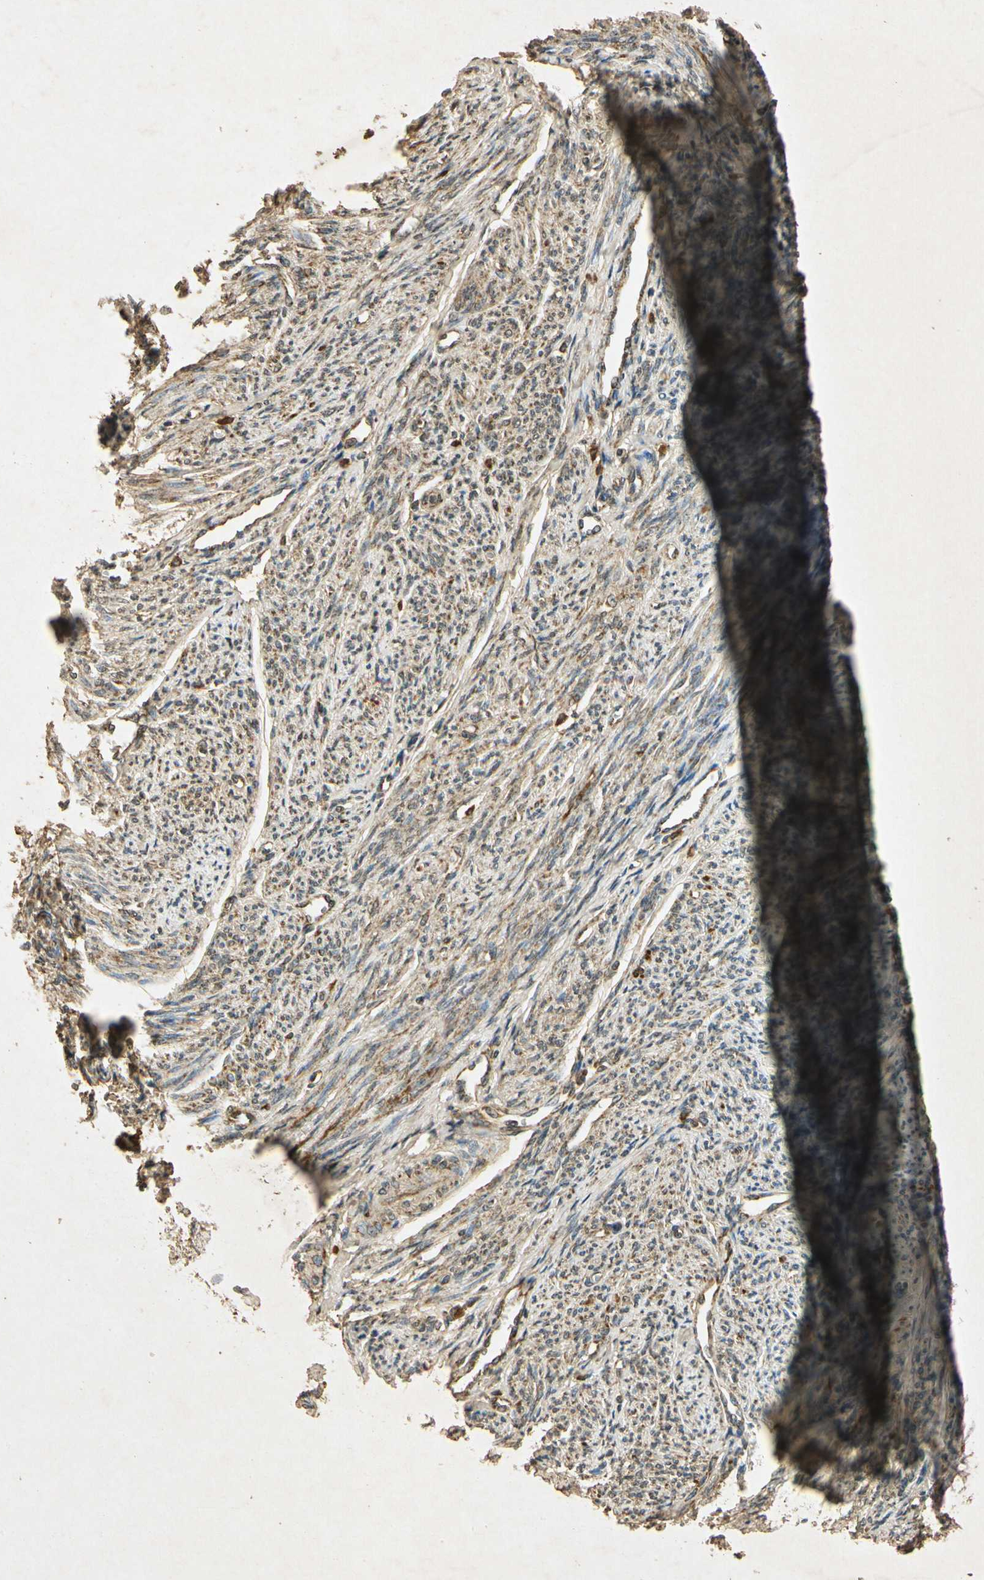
{"staining": {"intensity": "moderate", "quantity": ">75%", "location": "cytoplasmic/membranous"}, "tissue": "smooth muscle", "cell_type": "Smooth muscle cells", "image_type": "normal", "snomed": [{"axis": "morphology", "description": "Normal tissue, NOS"}, {"axis": "topography", "description": "Smooth muscle"}], "caption": "The image exhibits staining of unremarkable smooth muscle, revealing moderate cytoplasmic/membranous protein positivity (brown color) within smooth muscle cells.", "gene": "PRDX3", "patient": {"sex": "female", "age": 65}}